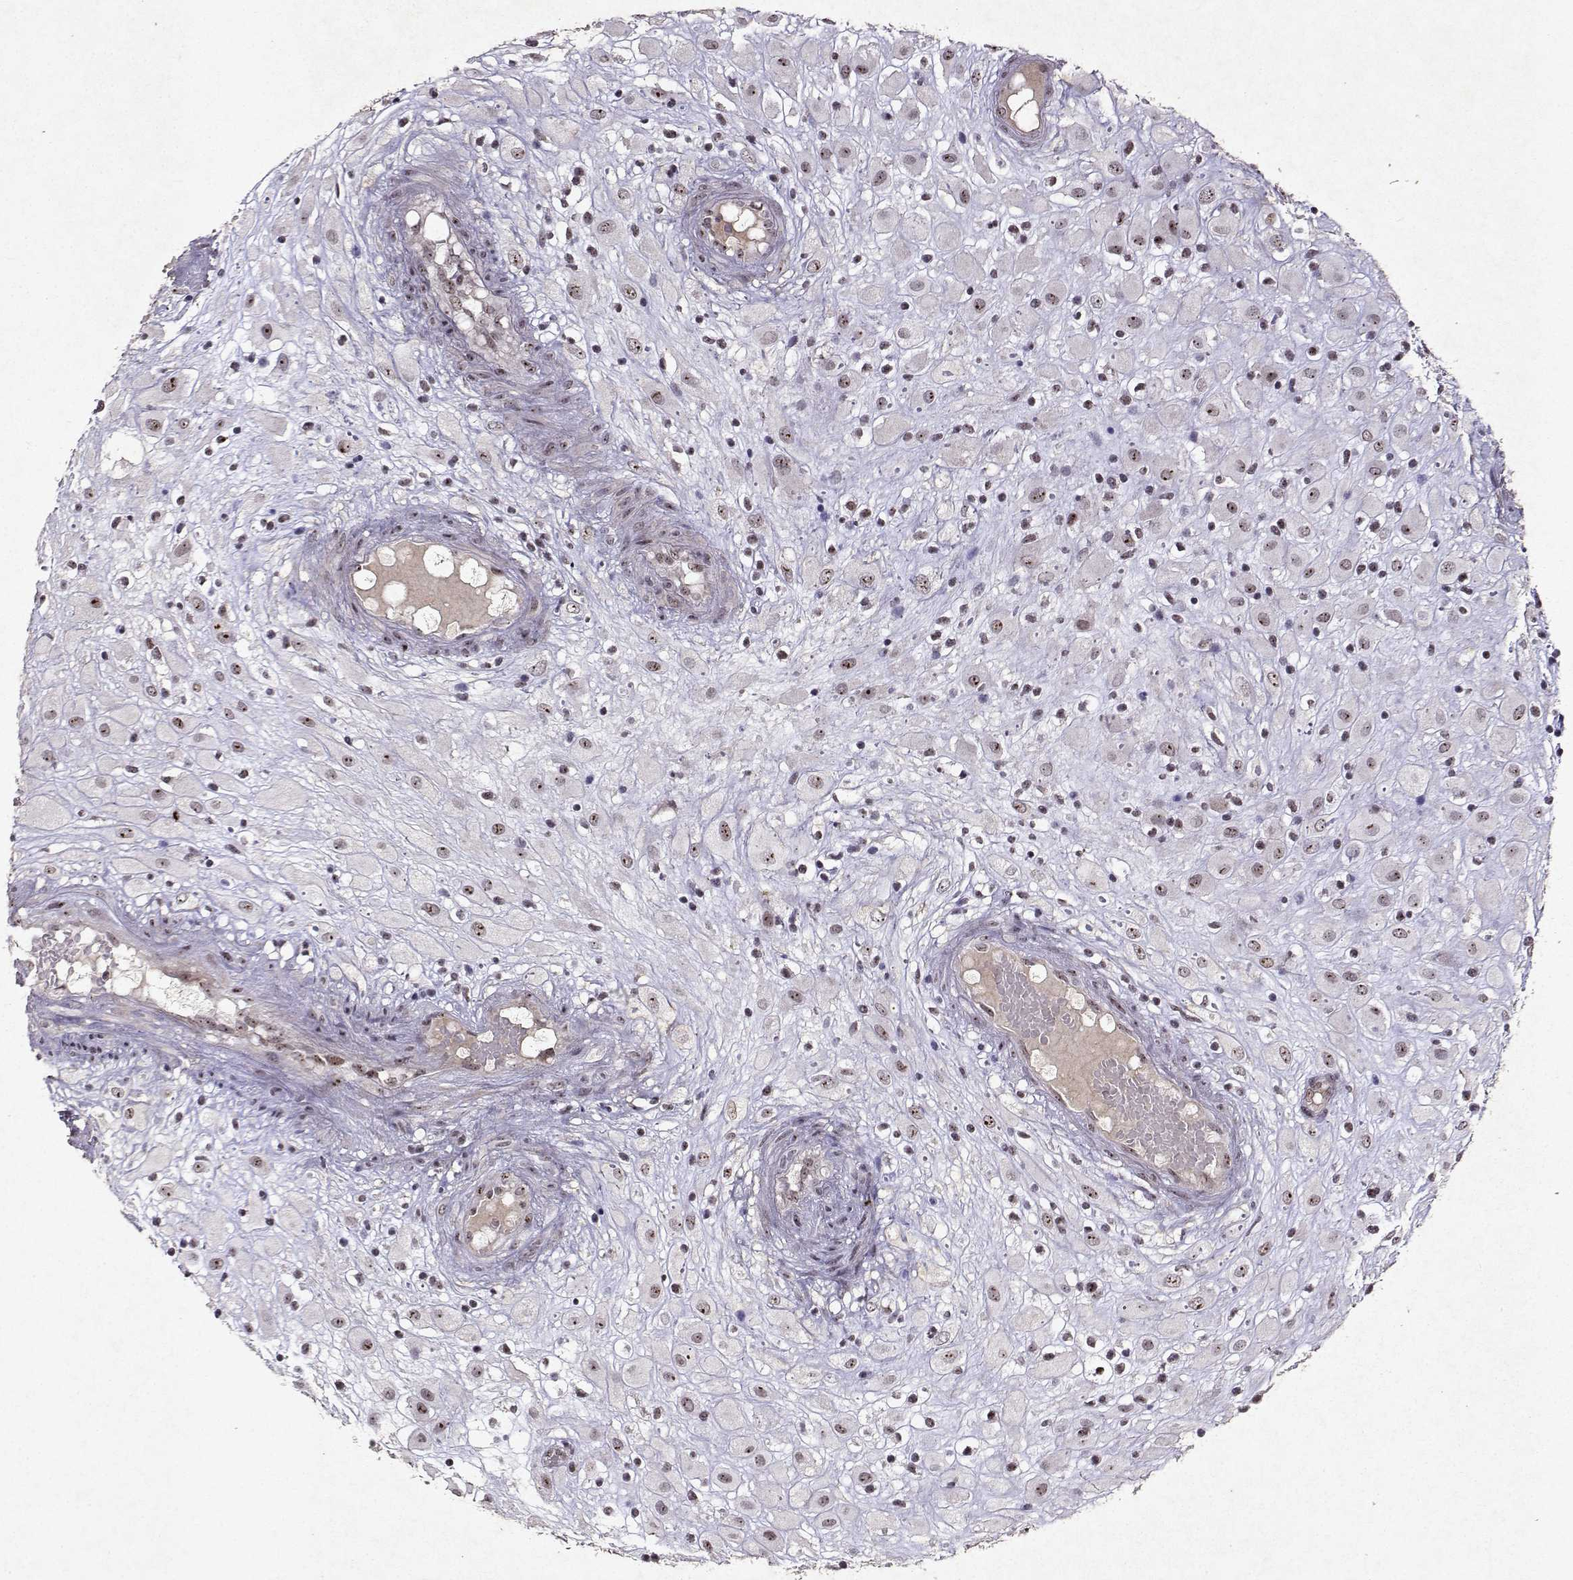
{"staining": {"intensity": "moderate", "quantity": "<25%", "location": "nuclear"}, "tissue": "placenta", "cell_type": "Decidual cells", "image_type": "normal", "snomed": [{"axis": "morphology", "description": "Normal tissue, NOS"}, {"axis": "topography", "description": "Placenta"}], "caption": "This is an image of IHC staining of benign placenta, which shows moderate expression in the nuclear of decidual cells.", "gene": "DDX56", "patient": {"sex": "female", "age": 24}}